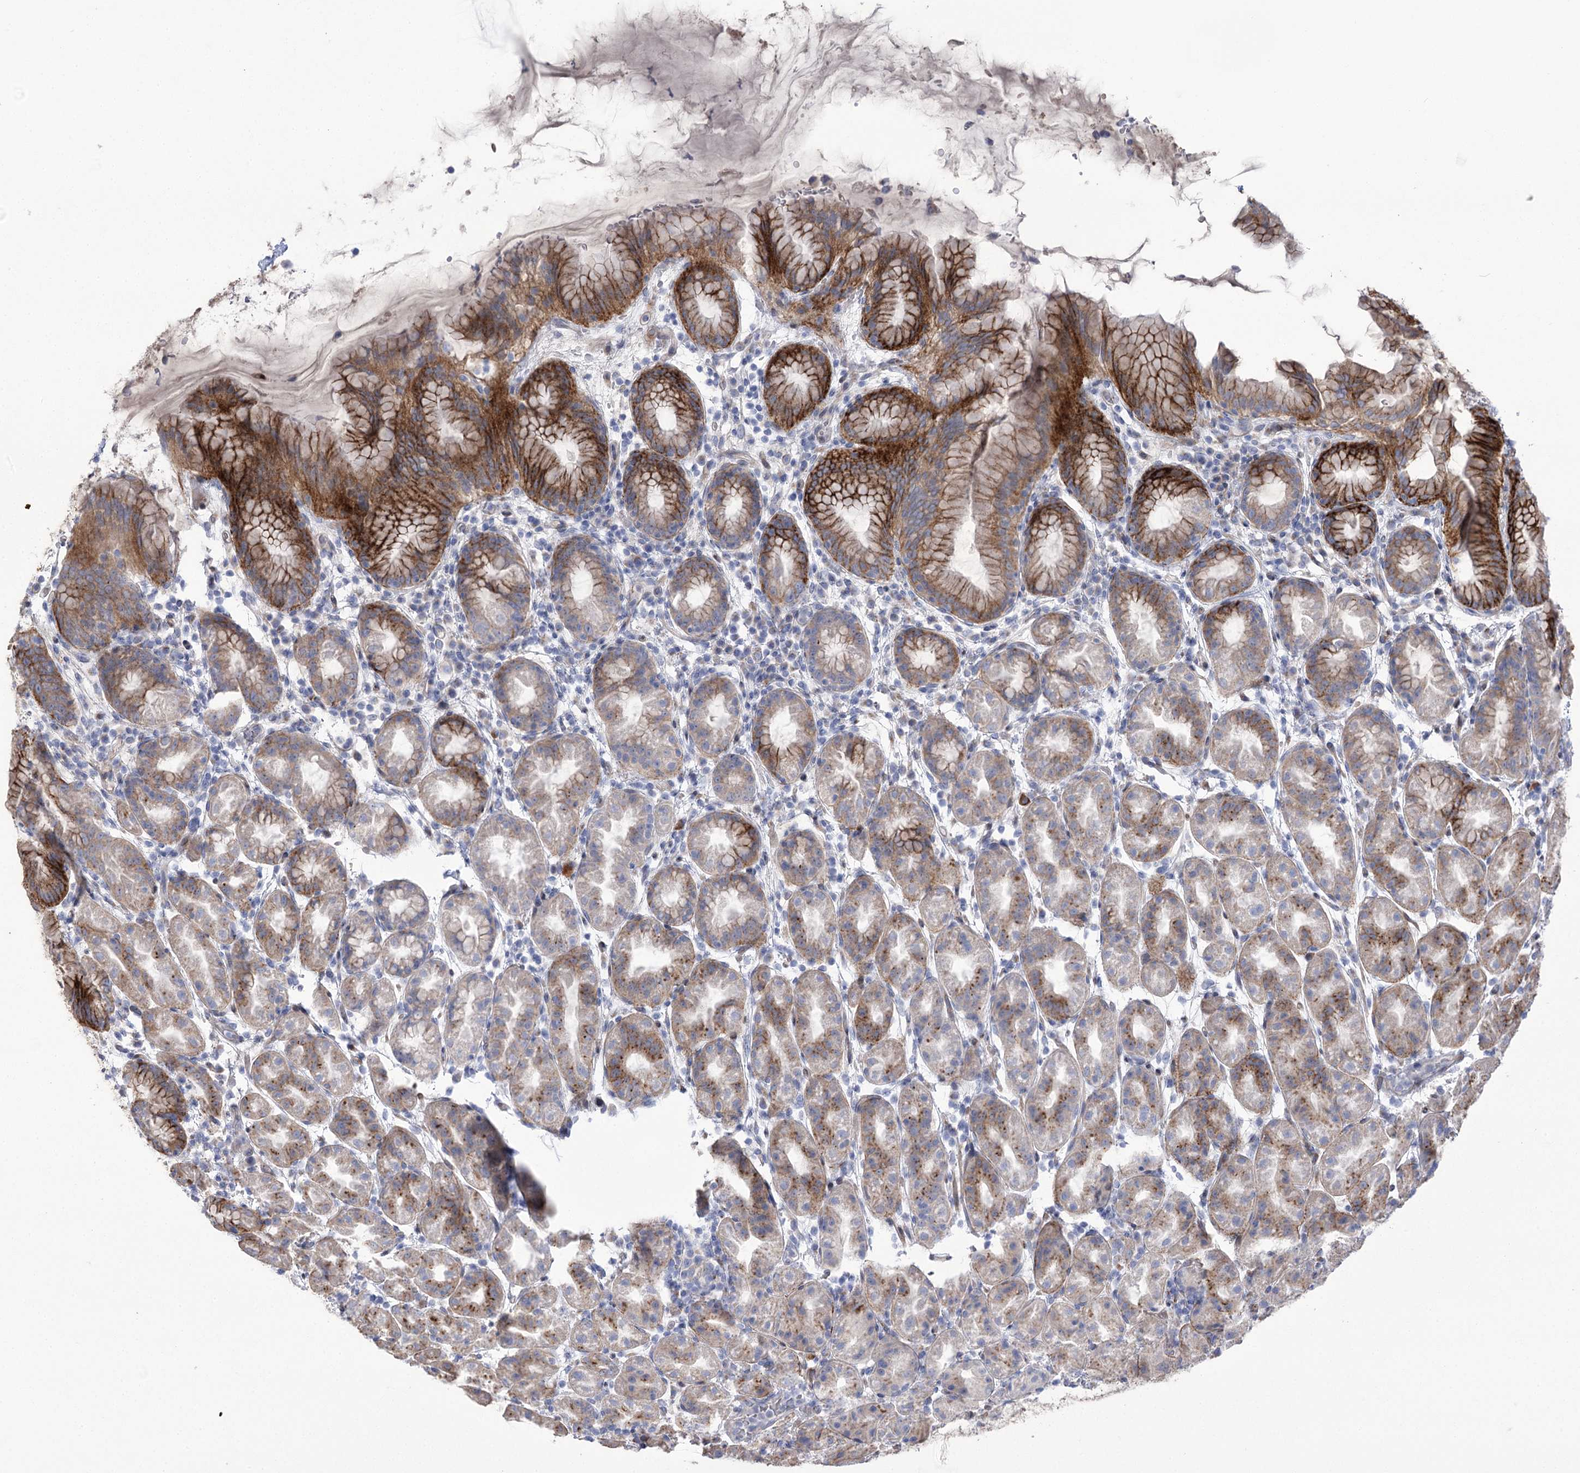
{"staining": {"intensity": "strong", "quantity": "25%-75%", "location": "cytoplasmic/membranous"}, "tissue": "stomach", "cell_type": "Glandular cells", "image_type": "normal", "snomed": [{"axis": "morphology", "description": "Normal tissue, NOS"}, {"axis": "topography", "description": "Stomach"}], "caption": "Immunohistochemical staining of unremarkable stomach exhibits 25%-75% levels of strong cytoplasmic/membranous protein staining in about 25%-75% of glandular cells. (Brightfield microscopy of DAB IHC at high magnification).", "gene": "NME7", "patient": {"sex": "female", "age": 79}}